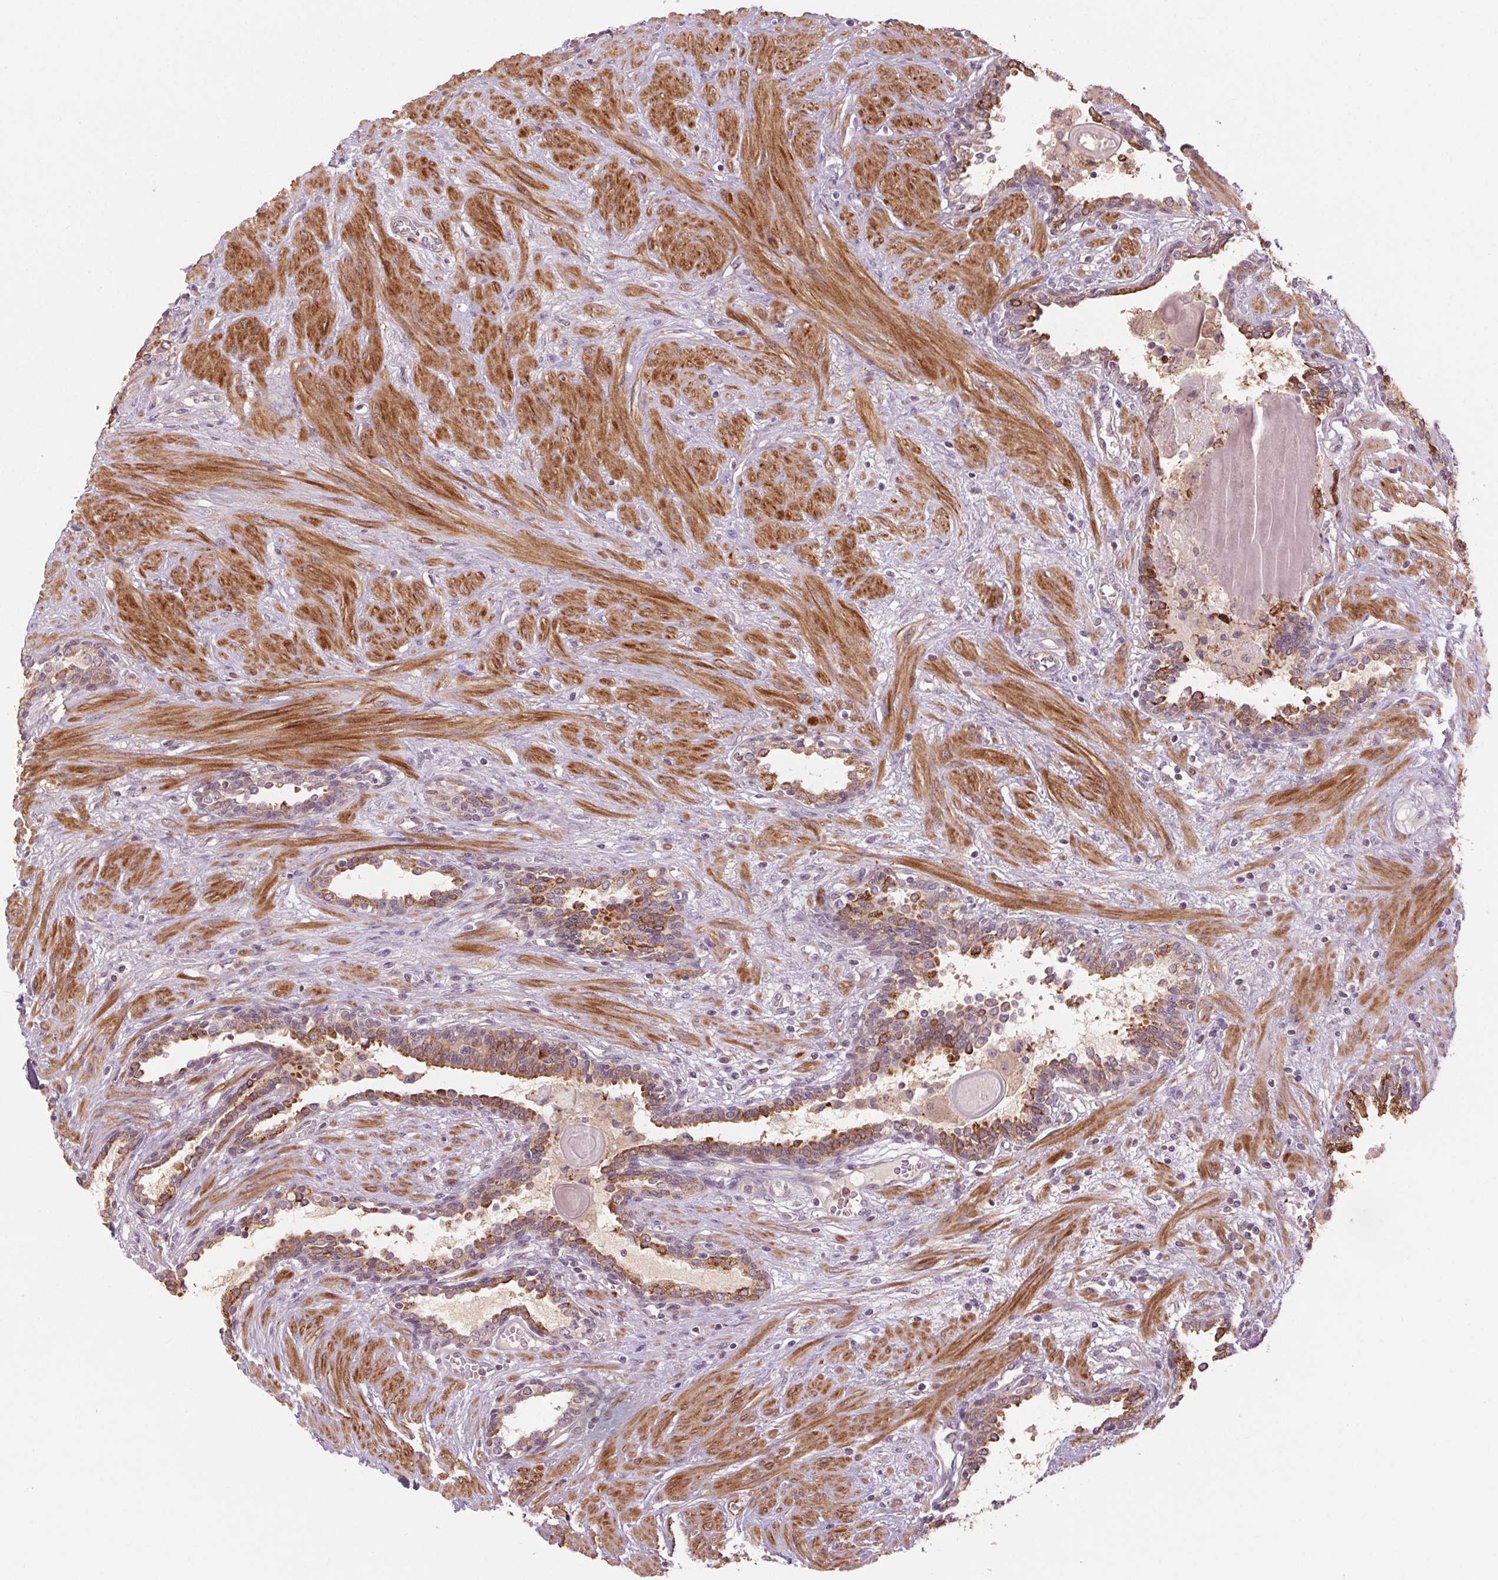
{"staining": {"intensity": "moderate", "quantity": "25%-75%", "location": "cytoplasmic/membranous"}, "tissue": "prostate", "cell_type": "Glandular cells", "image_type": "normal", "snomed": [{"axis": "morphology", "description": "Normal tissue, NOS"}, {"axis": "topography", "description": "Prostate"}], "caption": "An image showing moderate cytoplasmic/membranous positivity in approximately 25%-75% of glandular cells in unremarkable prostate, as visualized by brown immunohistochemical staining.", "gene": "HHLA2", "patient": {"sex": "male", "age": 55}}